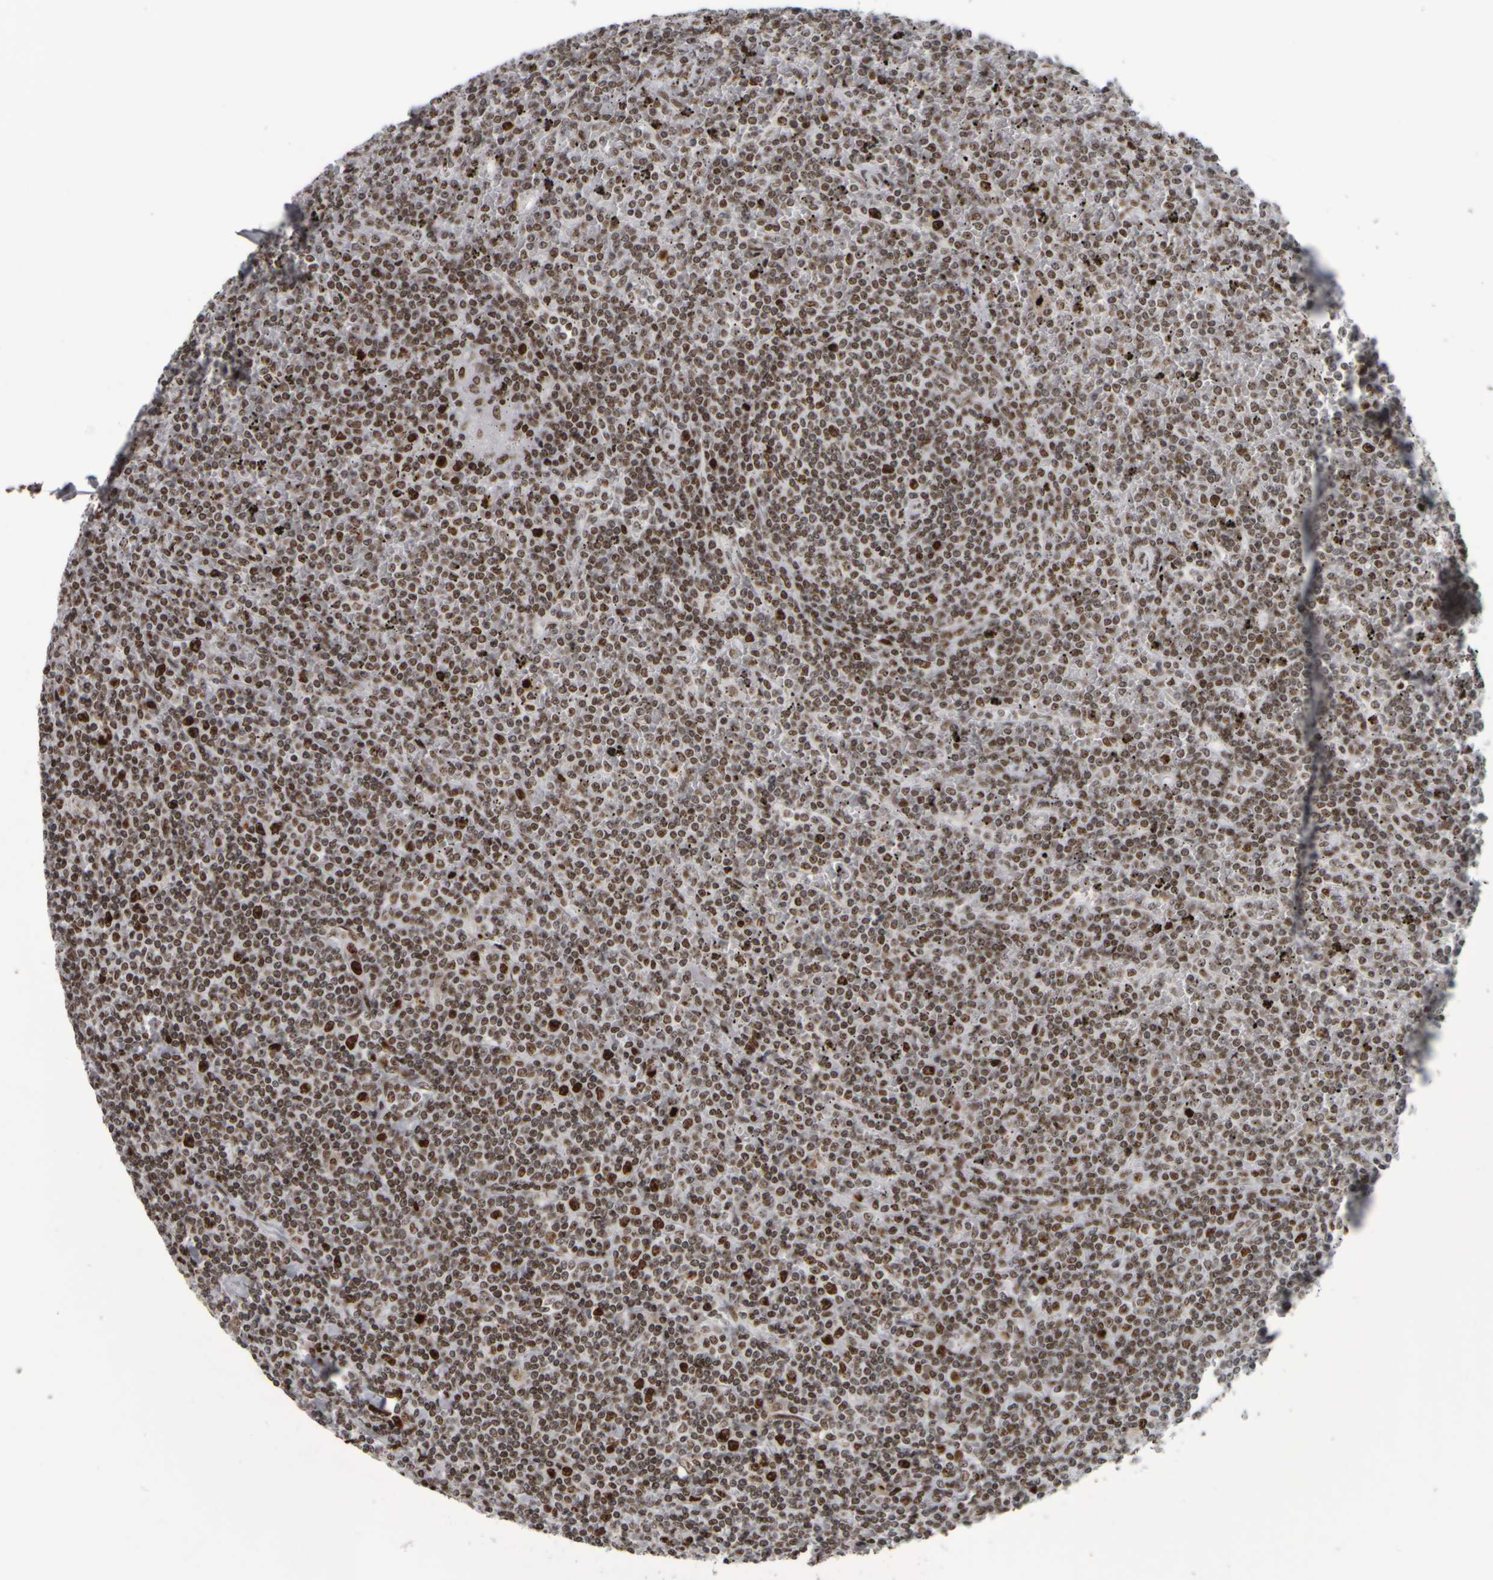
{"staining": {"intensity": "moderate", "quantity": ">75%", "location": "nuclear"}, "tissue": "lymphoma", "cell_type": "Tumor cells", "image_type": "cancer", "snomed": [{"axis": "morphology", "description": "Malignant lymphoma, non-Hodgkin's type, Low grade"}, {"axis": "topography", "description": "Spleen"}], "caption": "A brown stain labels moderate nuclear expression of a protein in lymphoma tumor cells.", "gene": "TOP2B", "patient": {"sex": "female", "age": 19}}